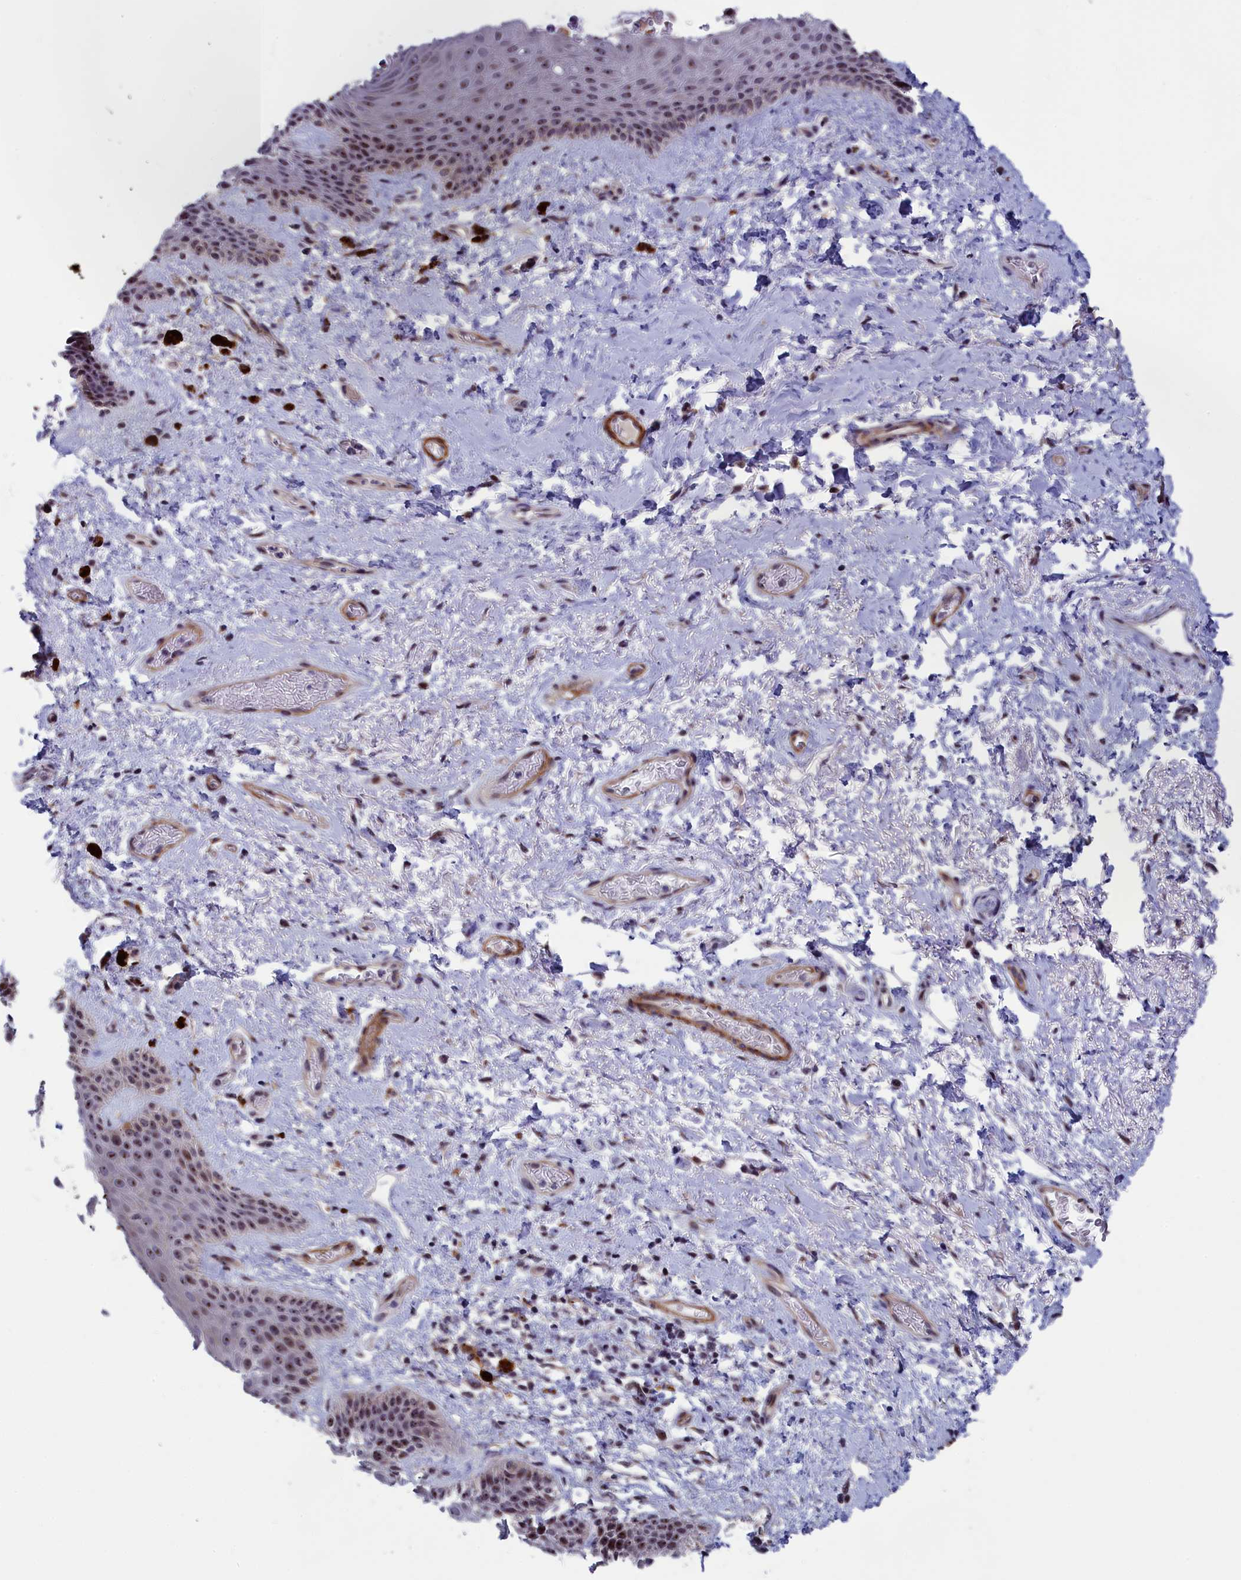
{"staining": {"intensity": "moderate", "quantity": "25%-75%", "location": "nuclear"}, "tissue": "skin", "cell_type": "Epidermal cells", "image_type": "normal", "snomed": [{"axis": "morphology", "description": "Normal tissue, NOS"}, {"axis": "topography", "description": "Anal"}], "caption": "Human skin stained with a brown dye demonstrates moderate nuclear positive positivity in about 25%-75% of epidermal cells.", "gene": "PPAN", "patient": {"sex": "female", "age": 46}}